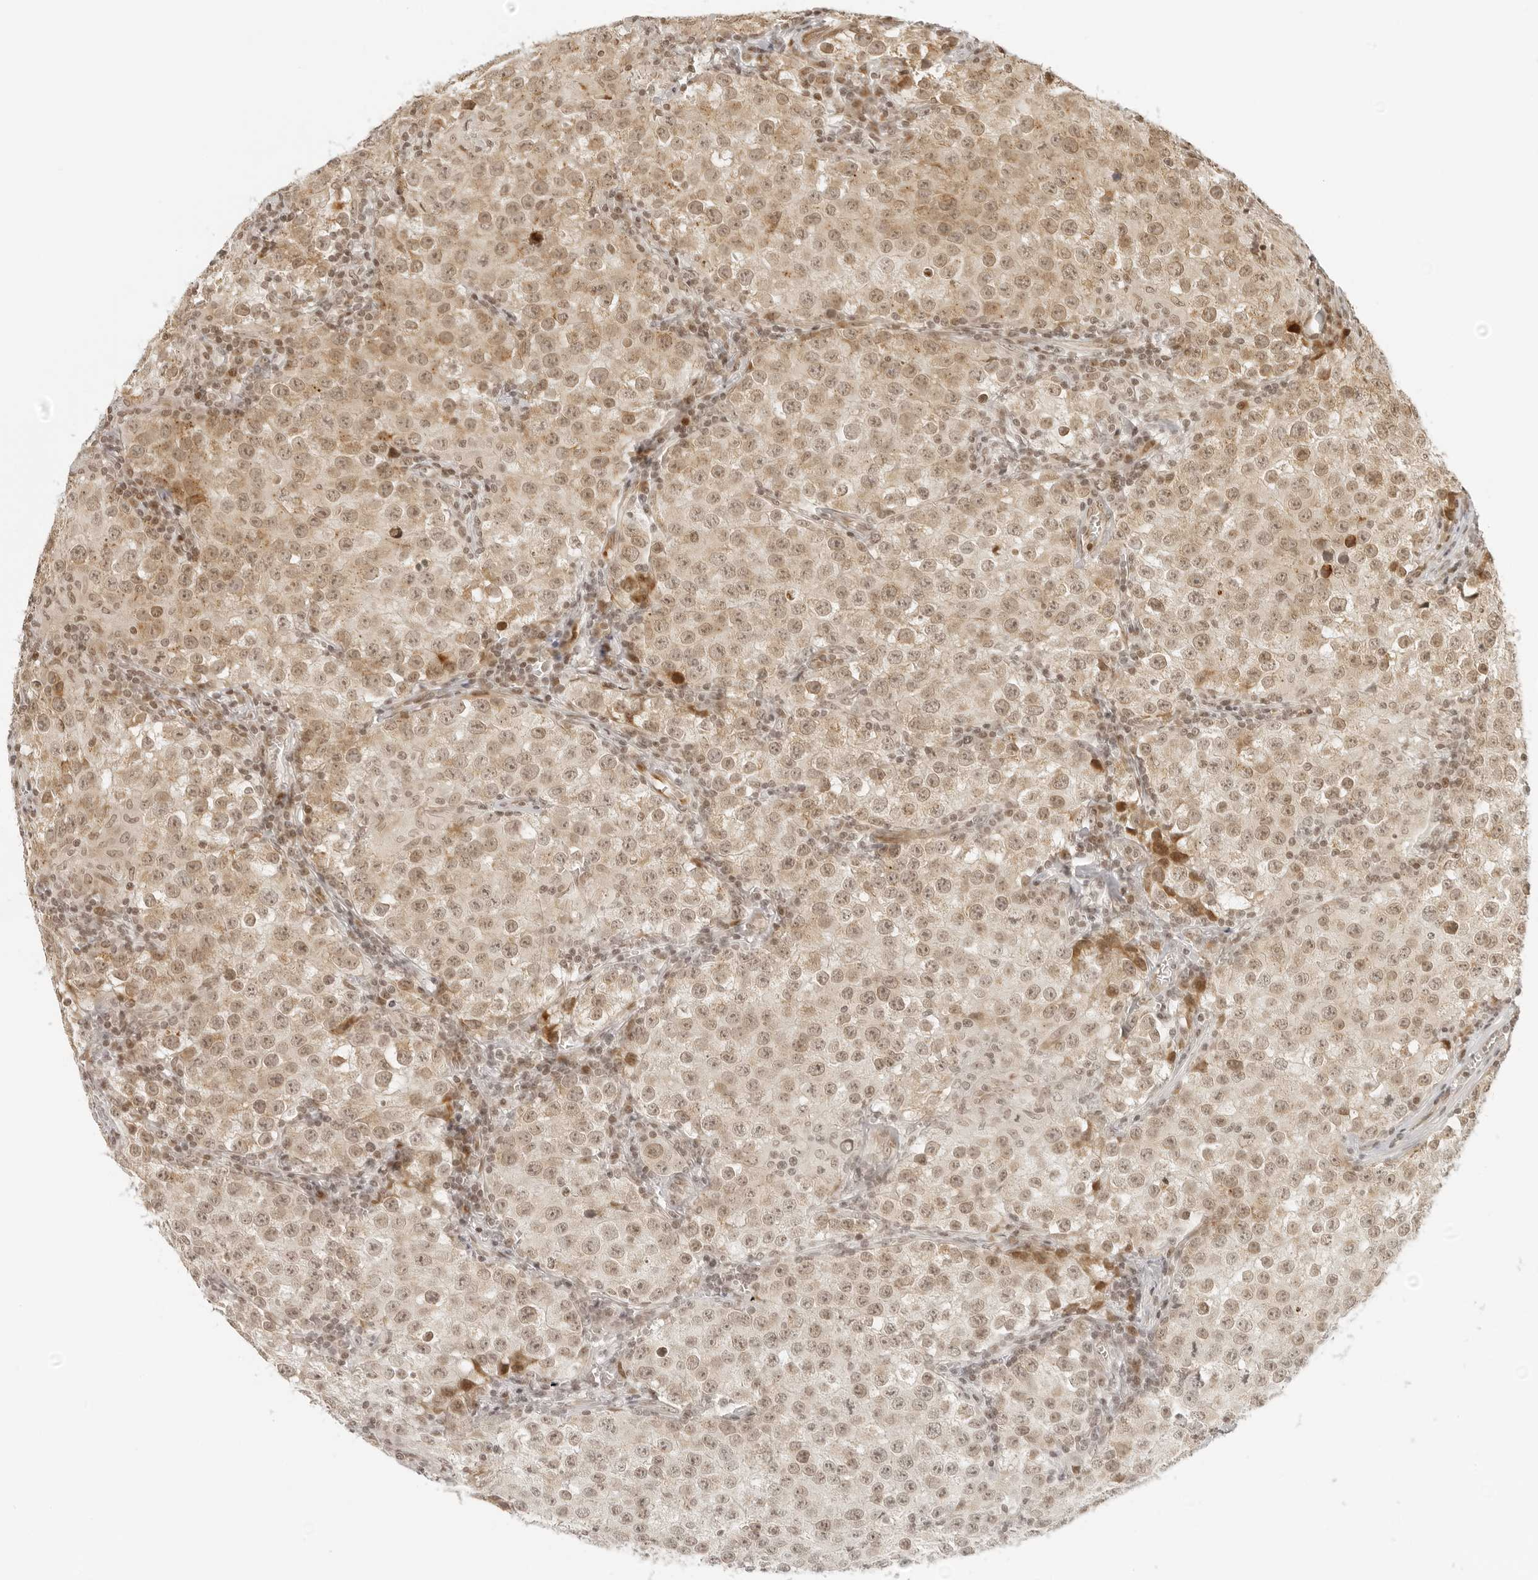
{"staining": {"intensity": "weak", "quantity": ">75%", "location": "cytoplasmic/membranous,nuclear"}, "tissue": "testis cancer", "cell_type": "Tumor cells", "image_type": "cancer", "snomed": [{"axis": "morphology", "description": "Seminoma, NOS"}, {"axis": "morphology", "description": "Carcinoma, Embryonal, NOS"}, {"axis": "topography", "description": "Testis"}], "caption": "Immunohistochemistry (IHC) image of neoplastic tissue: human testis cancer stained using immunohistochemistry reveals low levels of weak protein expression localized specifically in the cytoplasmic/membranous and nuclear of tumor cells, appearing as a cytoplasmic/membranous and nuclear brown color.", "gene": "ZNF407", "patient": {"sex": "male", "age": 43}}